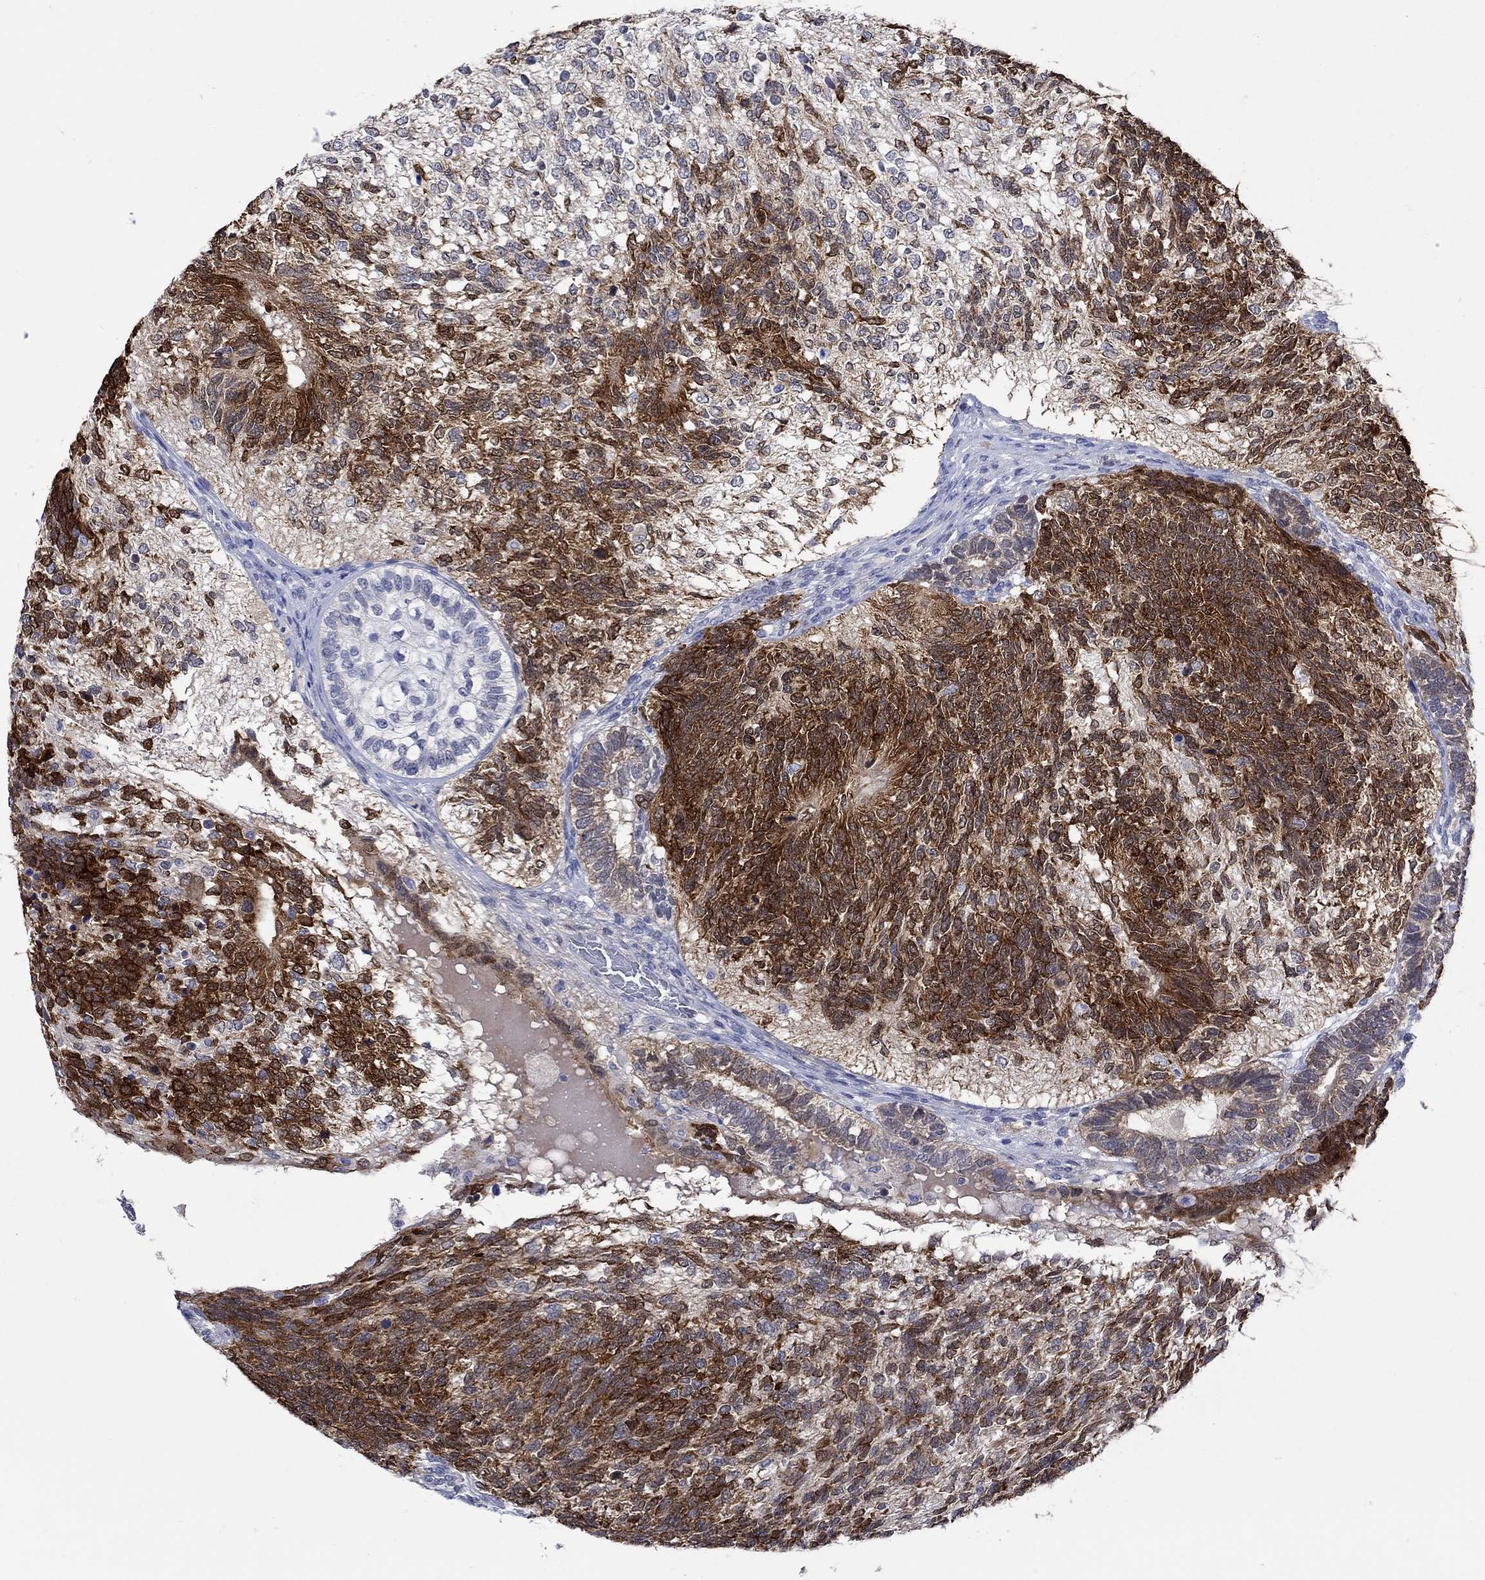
{"staining": {"intensity": "strong", "quantity": ">75%", "location": "cytoplasmic/membranous"}, "tissue": "testis cancer", "cell_type": "Tumor cells", "image_type": "cancer", "snomed": [{"axis": "morphology", "description": "Seminoma, NOS"}, {"axis": "morphology", "description": "Carcinoma, Embryonal, NOS"}, {"axis": "topography", "description": "Testis"}], "caption": "IHC staining of testis cancer (seminoma), which shows high levels of strong cytoplasmic/membranous positivity in about >75% of tumor cells indicating strong cytoplasmic/membranous protein positivity. The staining was performed using DAB (brown) for protein detection and nuclei were counterstained in hematoxylin (blue).", "gene": "MSI1", "patient": {"sex": "male", "age": 41}}